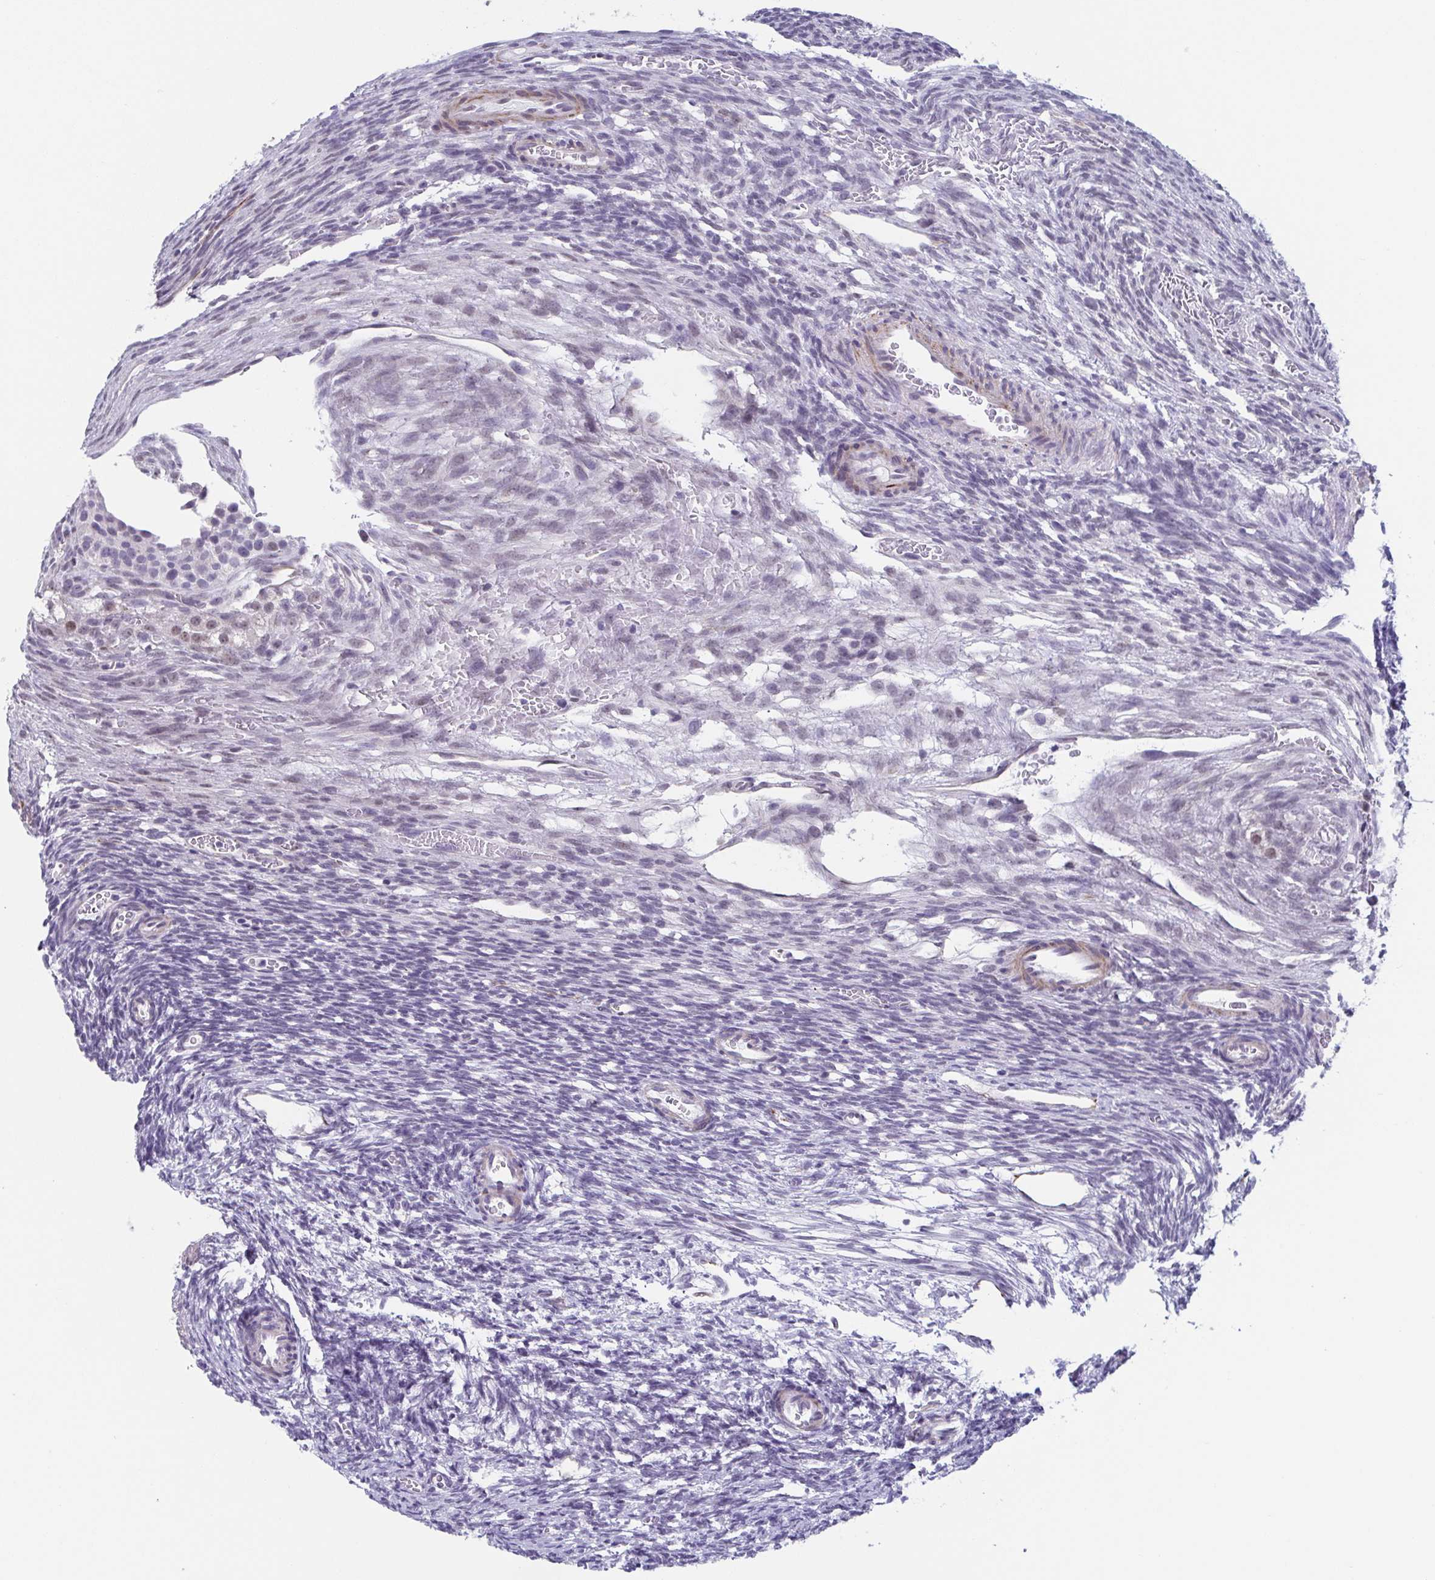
{"staining": {"intensity": "negative", "quantity": "none", "location": "none"}, "tissue": "ovary", "cell_type": "Ovarian stroma cells", "image_type": "normal", "snomed": [{"axis": "morphology", "description": "Normal tissue, NOS"}, {"axis": "topography", "description": "Ovary"}], "caption": "Immunohistochemistry (IHC) histopathology image of unremarkable ovary: human ovary stained with DAB shows no significant protein staining in ovarian stroma cells. The staining was performed using DAB to visualize the protein expression in brown, while the nuclei were stained in blue with hematoxylin (Magnification: 20x).", "gene": "TMEM92", "patient": {"sex": "female", "age": 34}}